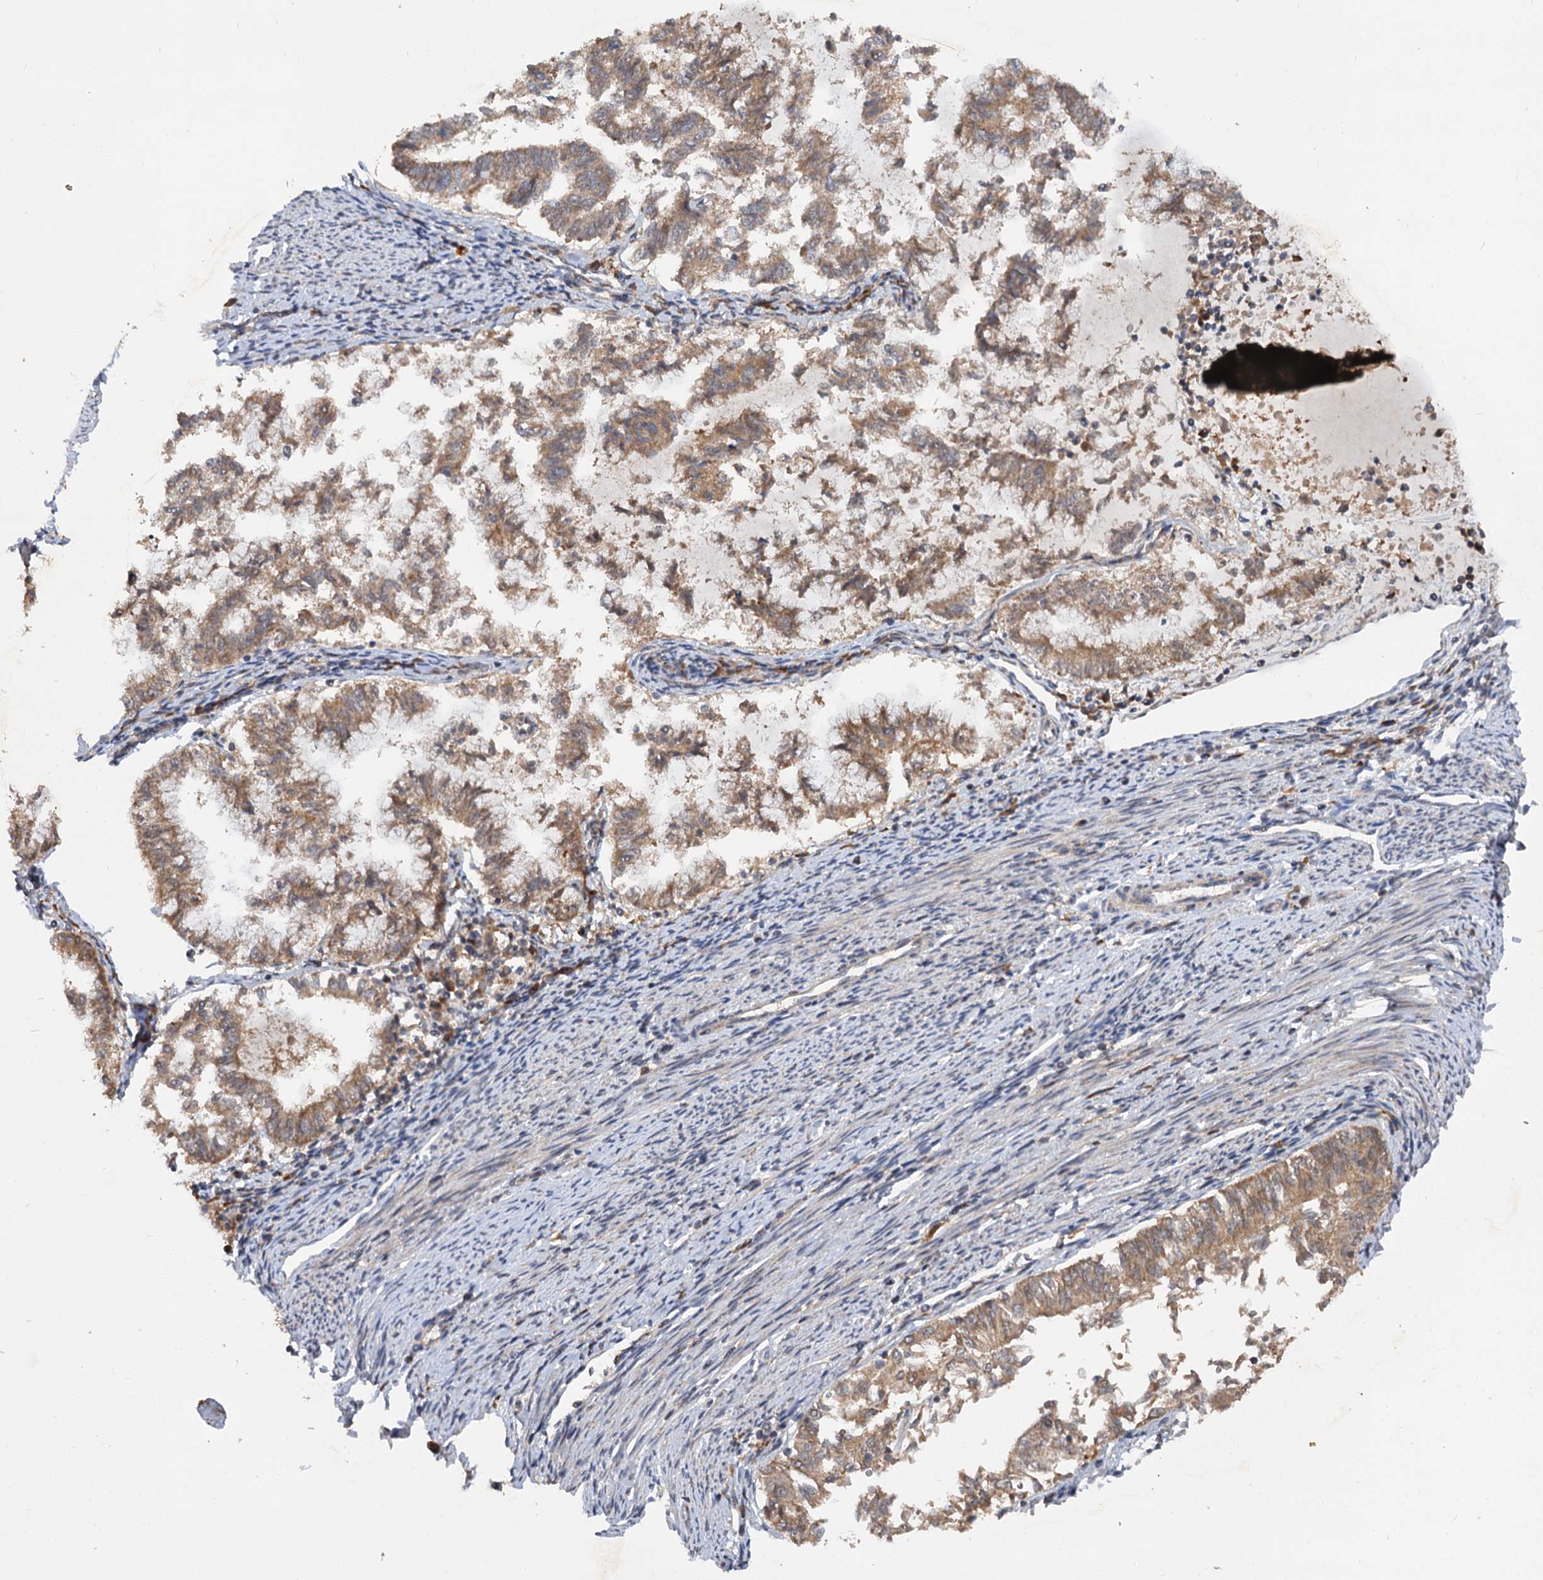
{"staining": {"intensity": "moderate", "quantity": ">75%", "location": "cytoplasmic/membranous"}, "tissue": "endometrial cancer", "cell_type": "Tumor cells", "image_type": "cancer", "snomed": [{"axis": "morphology", "description": "Adenocarcinoma, NOS"}, {"axis": "topography", "description": "Endometrium"}], "caption": "Adenocarcinoma (endometrial) was stained to show a protein in brown. There is medium levels of moderate cytoplasmic/membranous positivity in about >75% of tumor cells. The protein of interest is stained brown, and the nuclei are stained in blue (DAB (3,3'-diaminobenzidine) IHC with brightfield microscopy, high magnification).", "gene": "FBXW8", "patient": {"sex": "female", "age": 79}}